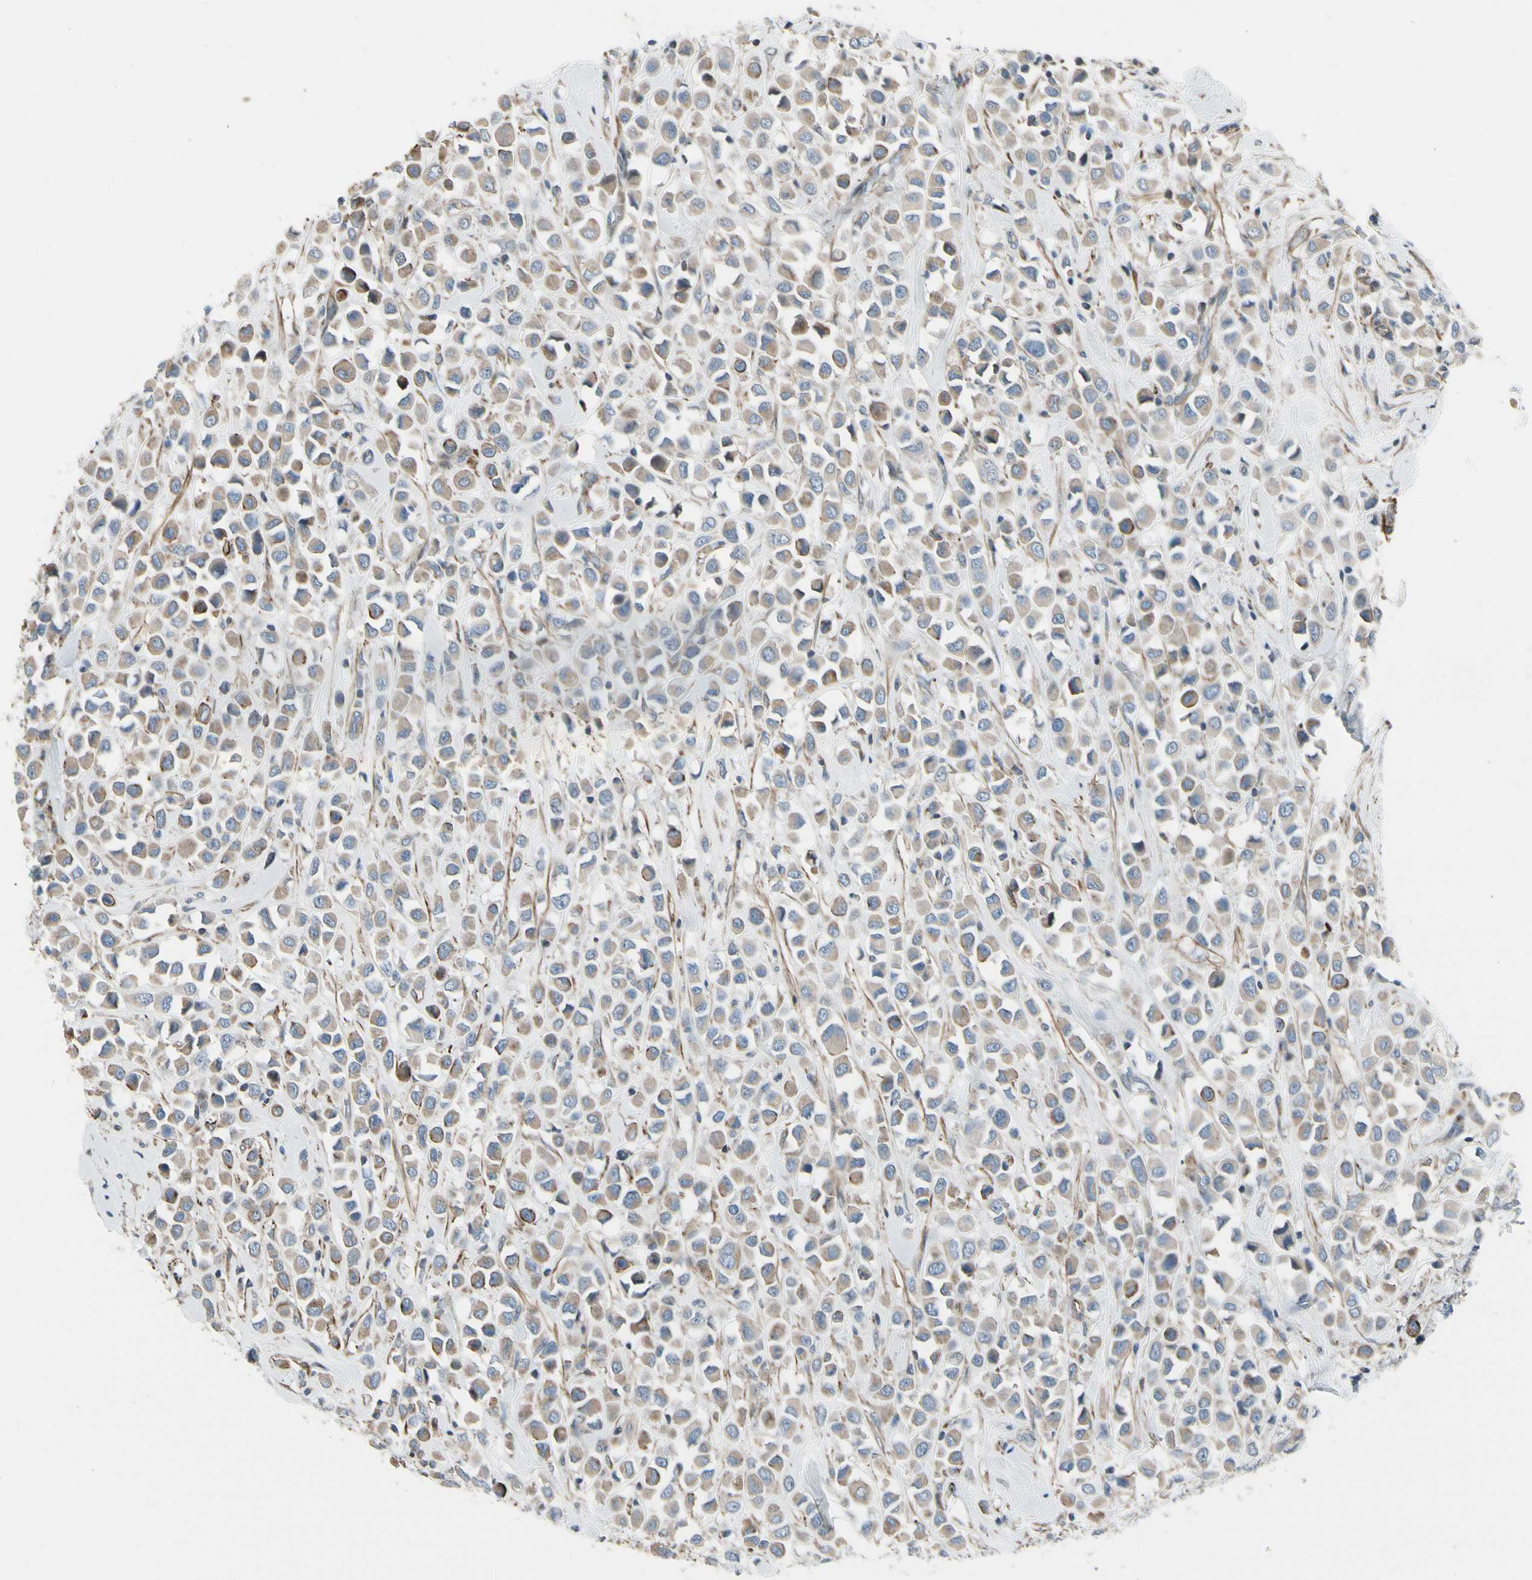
{"staining": {"intensity": "weak", "quantity": ">75%", "location": "cytoplasmic/membranous"}, "tissue": "breast cancer", "cell_type": "Tumor cells", "image_type": "cancer", "snomed": [{"axis": "morphology", "description": "Duct carcinoma"}, {"axis": "topography", "description": "Breast"}], "caption": "Immunohistochemistry of breast cancer demonstrates low levels of weak cytoplasmic/membranous staining in about >75% of tumor cells. The staining was performed using DAB, with brown indicating positive protein expression. Nuclei are stained blue with hematoxylin.", "gene": "TPM1", "patient": {"sex": "female", "age": 61}}